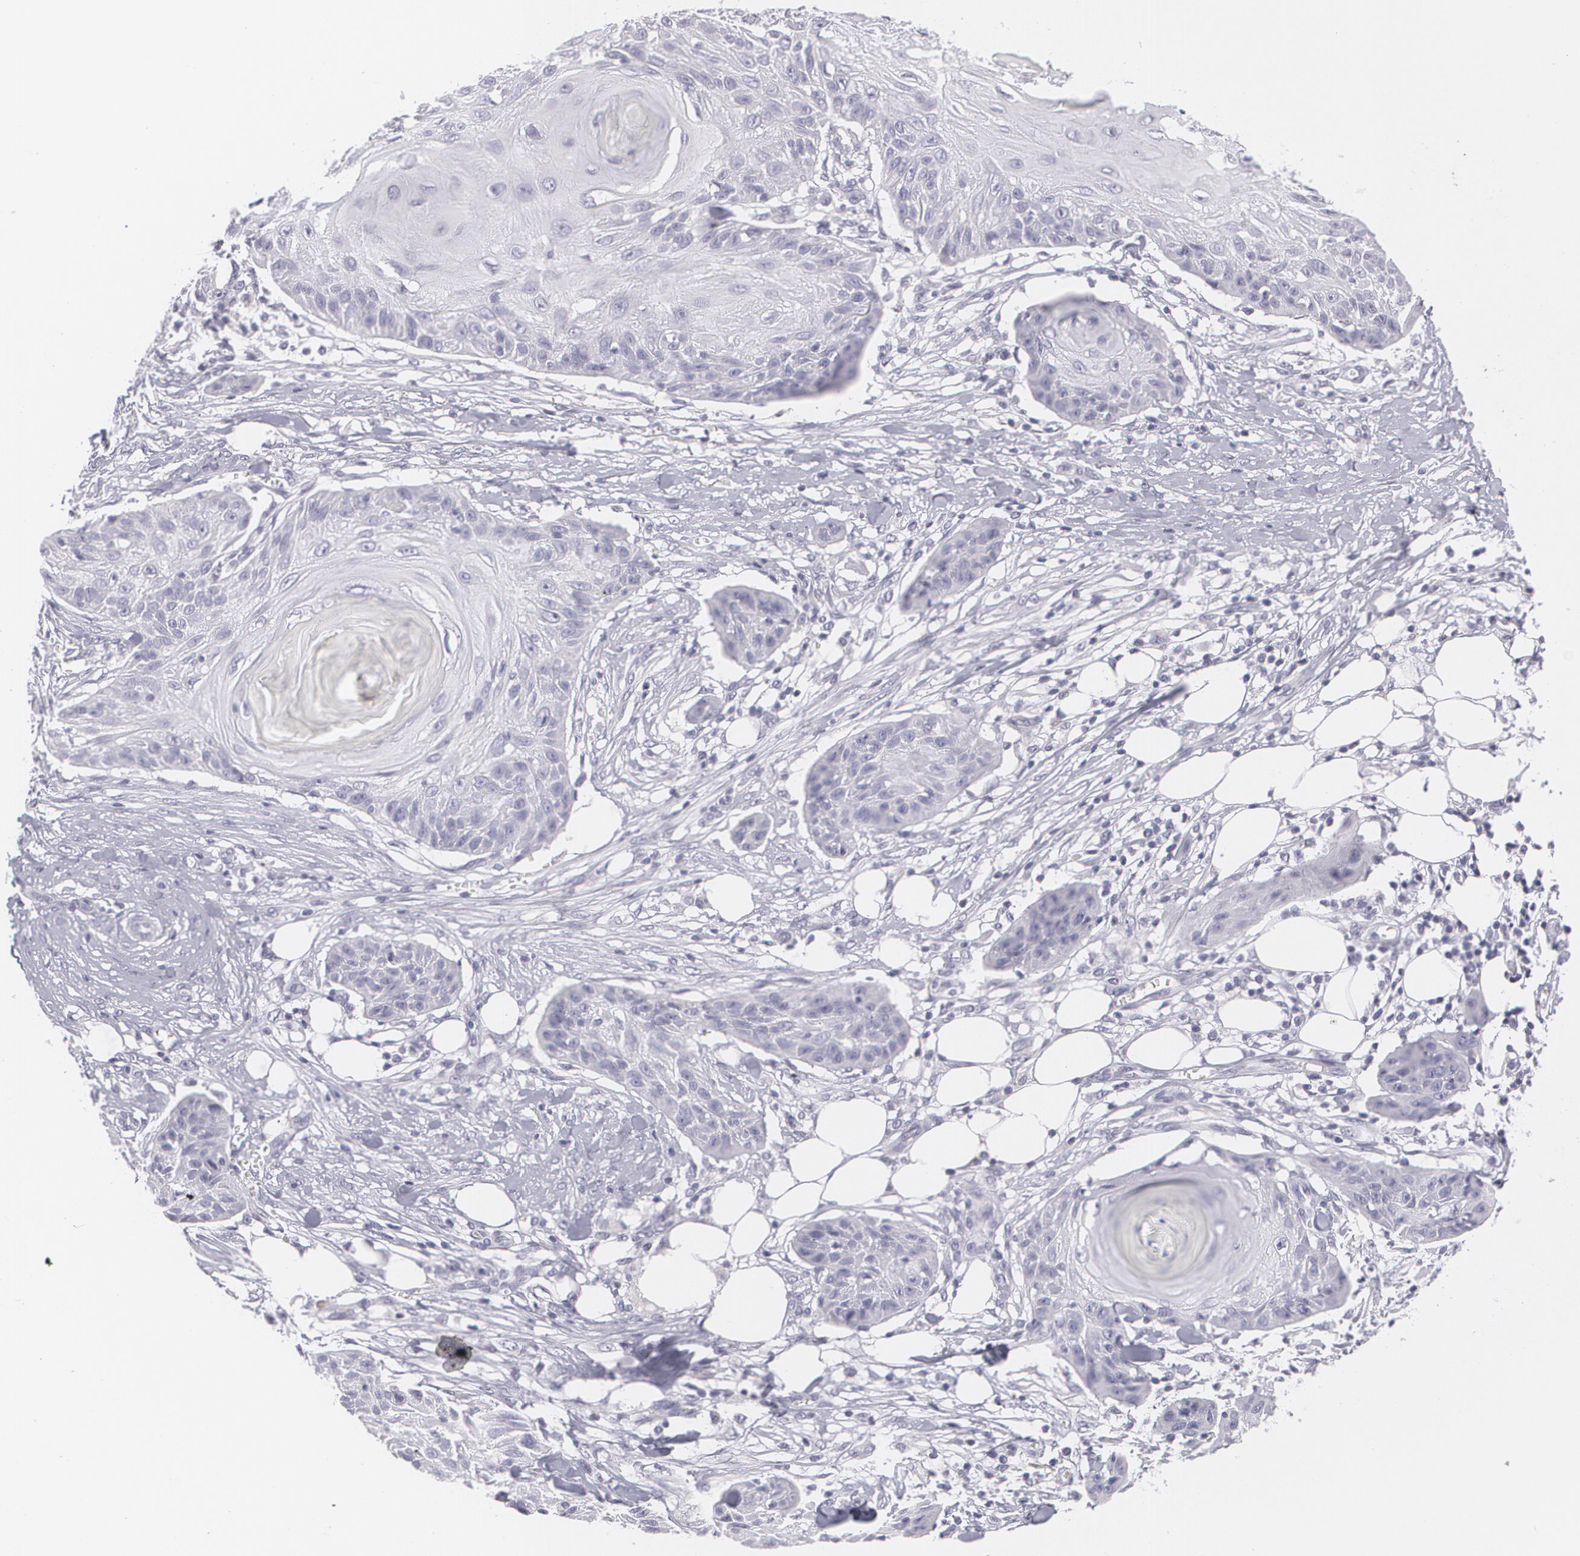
{"staining": {"intensity": "negative", "quantity": "none", "location": "none"}, "tissue": "skin cancer", "cell_type": "Tumor cells", "image_type": "cancer", "snomed": [{"axis": "morphology", "description": "Squamous cell carcinoma, NOS"}, {"axis": "topography", "description": "Skin"}], "caption": "High magnification brightfield microscopy of squamous cell carcinoma (skin) stained with DAB (3,3'-diaminobenzidine) (brown) and counterstained with hematoxylin (blue): tumor cells show no significant expression. (Immunohistochemistry, brightfield microscopy, high magnification).", "gene": "MBNL3", "patient": {"sex": "female", "age": 88}}